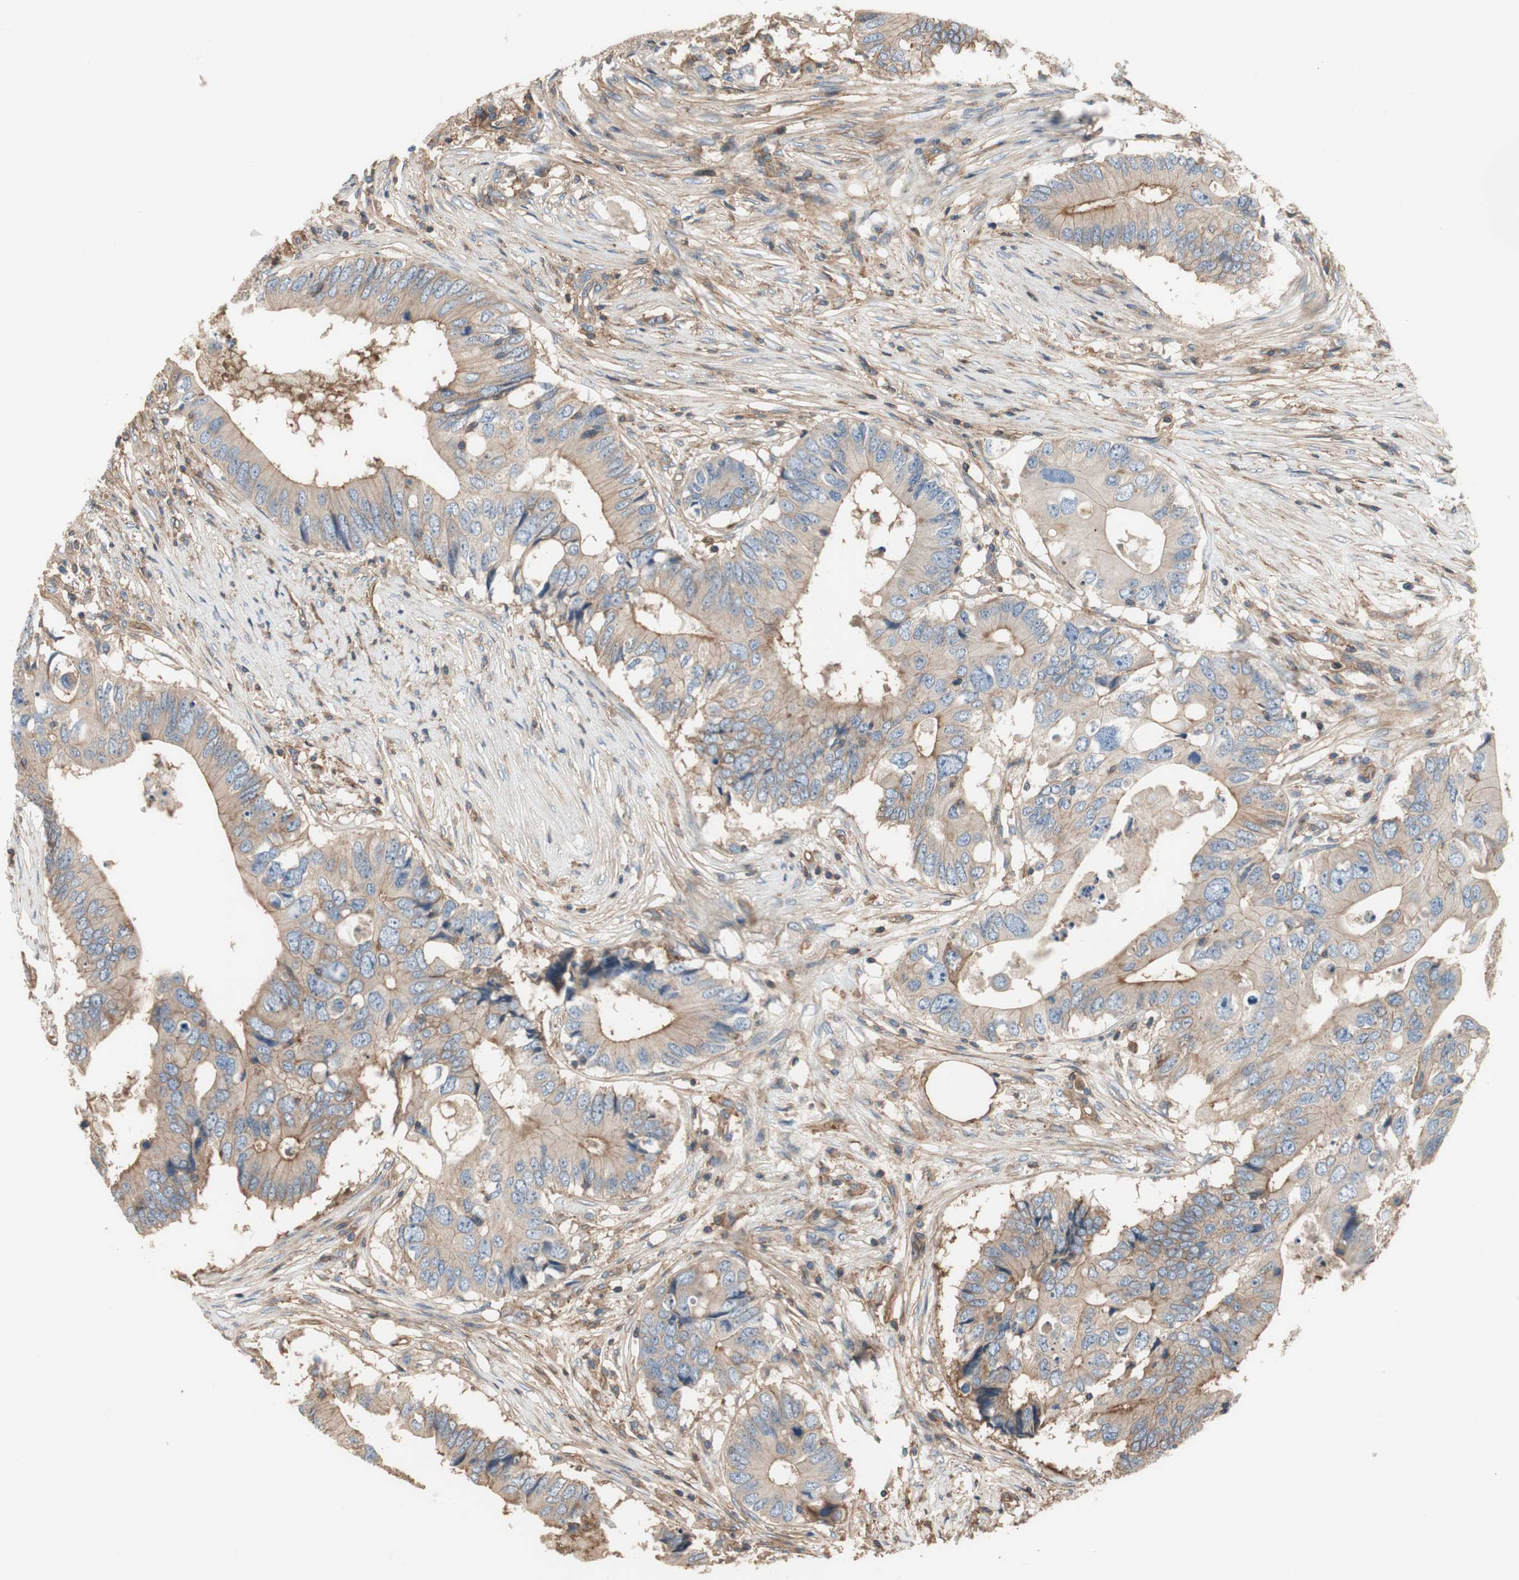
{"staining": {"intensity": "weak", "quantity": "25%-75%", "location": "cytoplasmic/membranous"}, "tissue": "colorectal cancer", "cell_type": "Tumor cells", "image_type": "cancer", "snomed": [{"axis": "morphology", "description": "Adenocarcinoma, NOS"}, {"axis": "topography", "description": "Colon"}], "caption": "Immunohistochemical staining of human adenocarcinoma (colorectal) exhibits weak cytoplasmic/membranous protein positivity in approximately 25%-75% of tumor cells. (DAB (3,3'-diaminobenzidine) IHC, brown staining for protein, blue staining for nuclei).", "gene": "IL1RL1", "patient": {"sex": "male", "age": 71}}